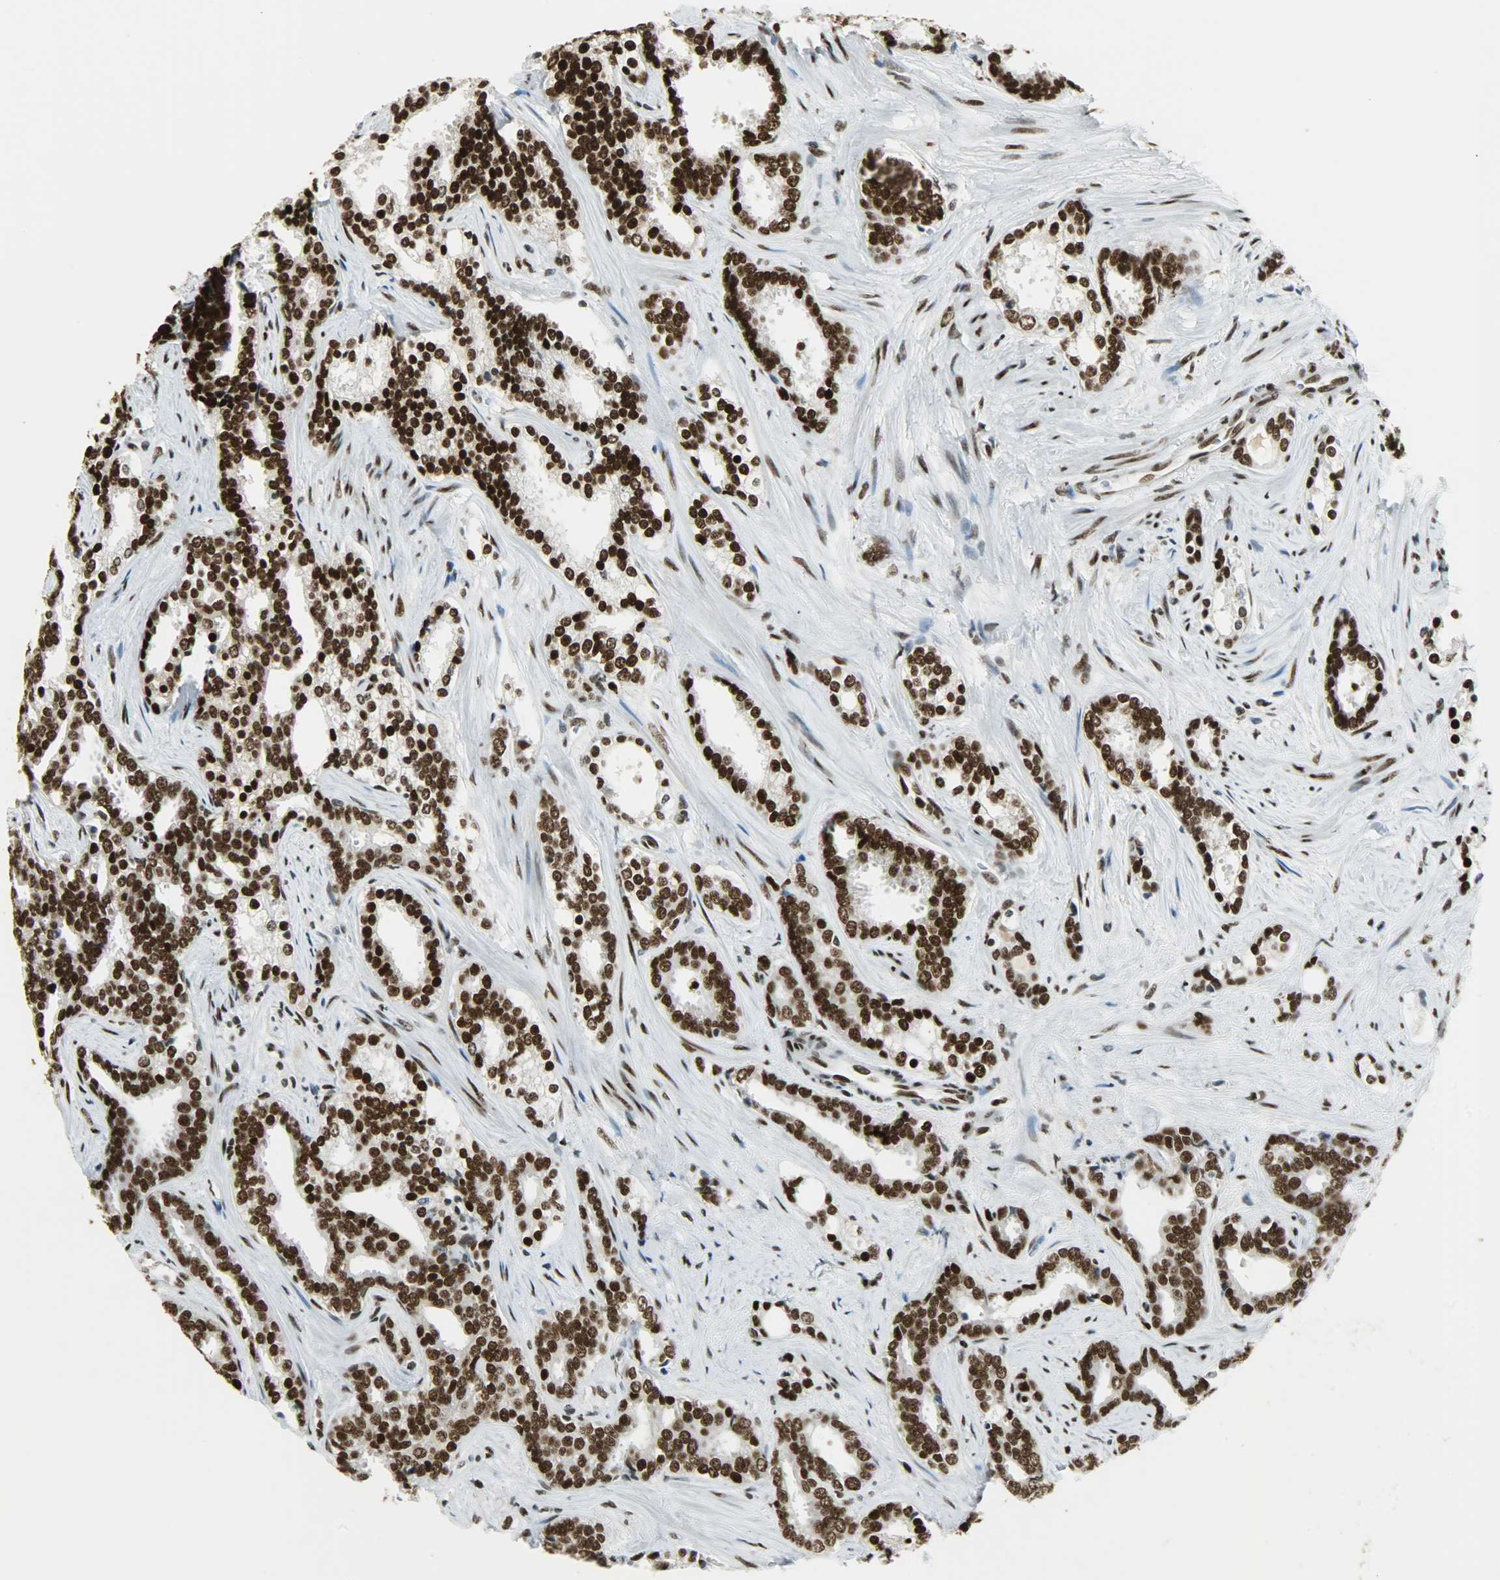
{"staining": {"intensity": "strong", "quantity": ">75%", "location": "nuclear"}, "tissue": "prostate cancer", "cell_type": "Tumor cells", "image_type": "cancer", "snomed": [{"axis": "morphology", "description": "Adenocarcinoma, High grade"}, {"axis": "topography", "description": "Prostate"}], "caption": "Protein expression analysis of human prostate cancer (adenocarcinoma (high-grade)) reveals strong nuclear staining in approximately >75% of tumor cells. (DAB IHC with brightfield microscopy, high magnification).", "gene": "MYEF2", "patient": {"sex": "male", "age": 67}}